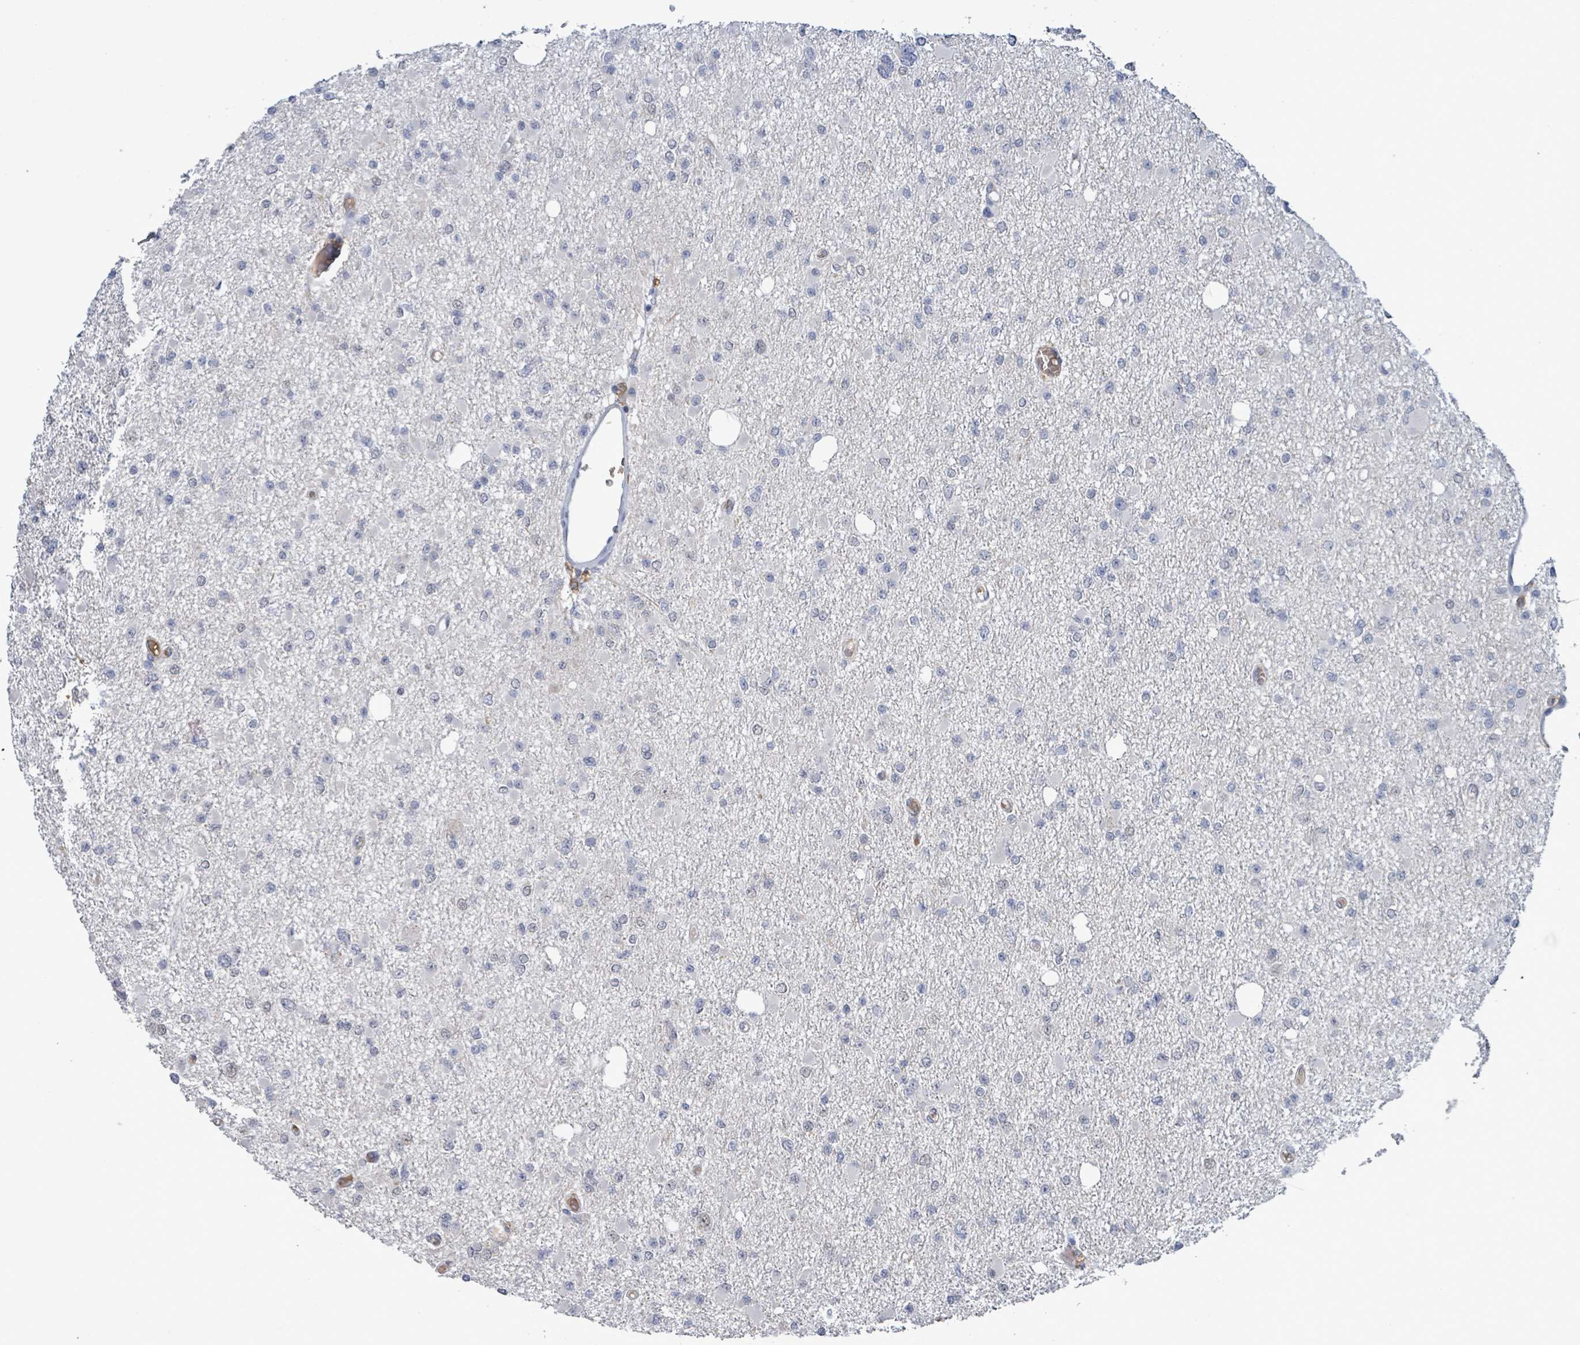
{"staining": {"intensity": "negative", "quantity": "none", "location": "none"}, "tissue": "glioma", "cell_type": "Tumor cells", "image_type": "cancer", "snomed": [{"axis": "morphology", "description": "Glioma, malignant, Low grade"}, {"axis": "topography", "description": "Brain"}], "caption": "There is no significant positivity in tumor cells of glioma.", "gene": "SEBOX", "patient": {"sex": "female", "age": 22}}